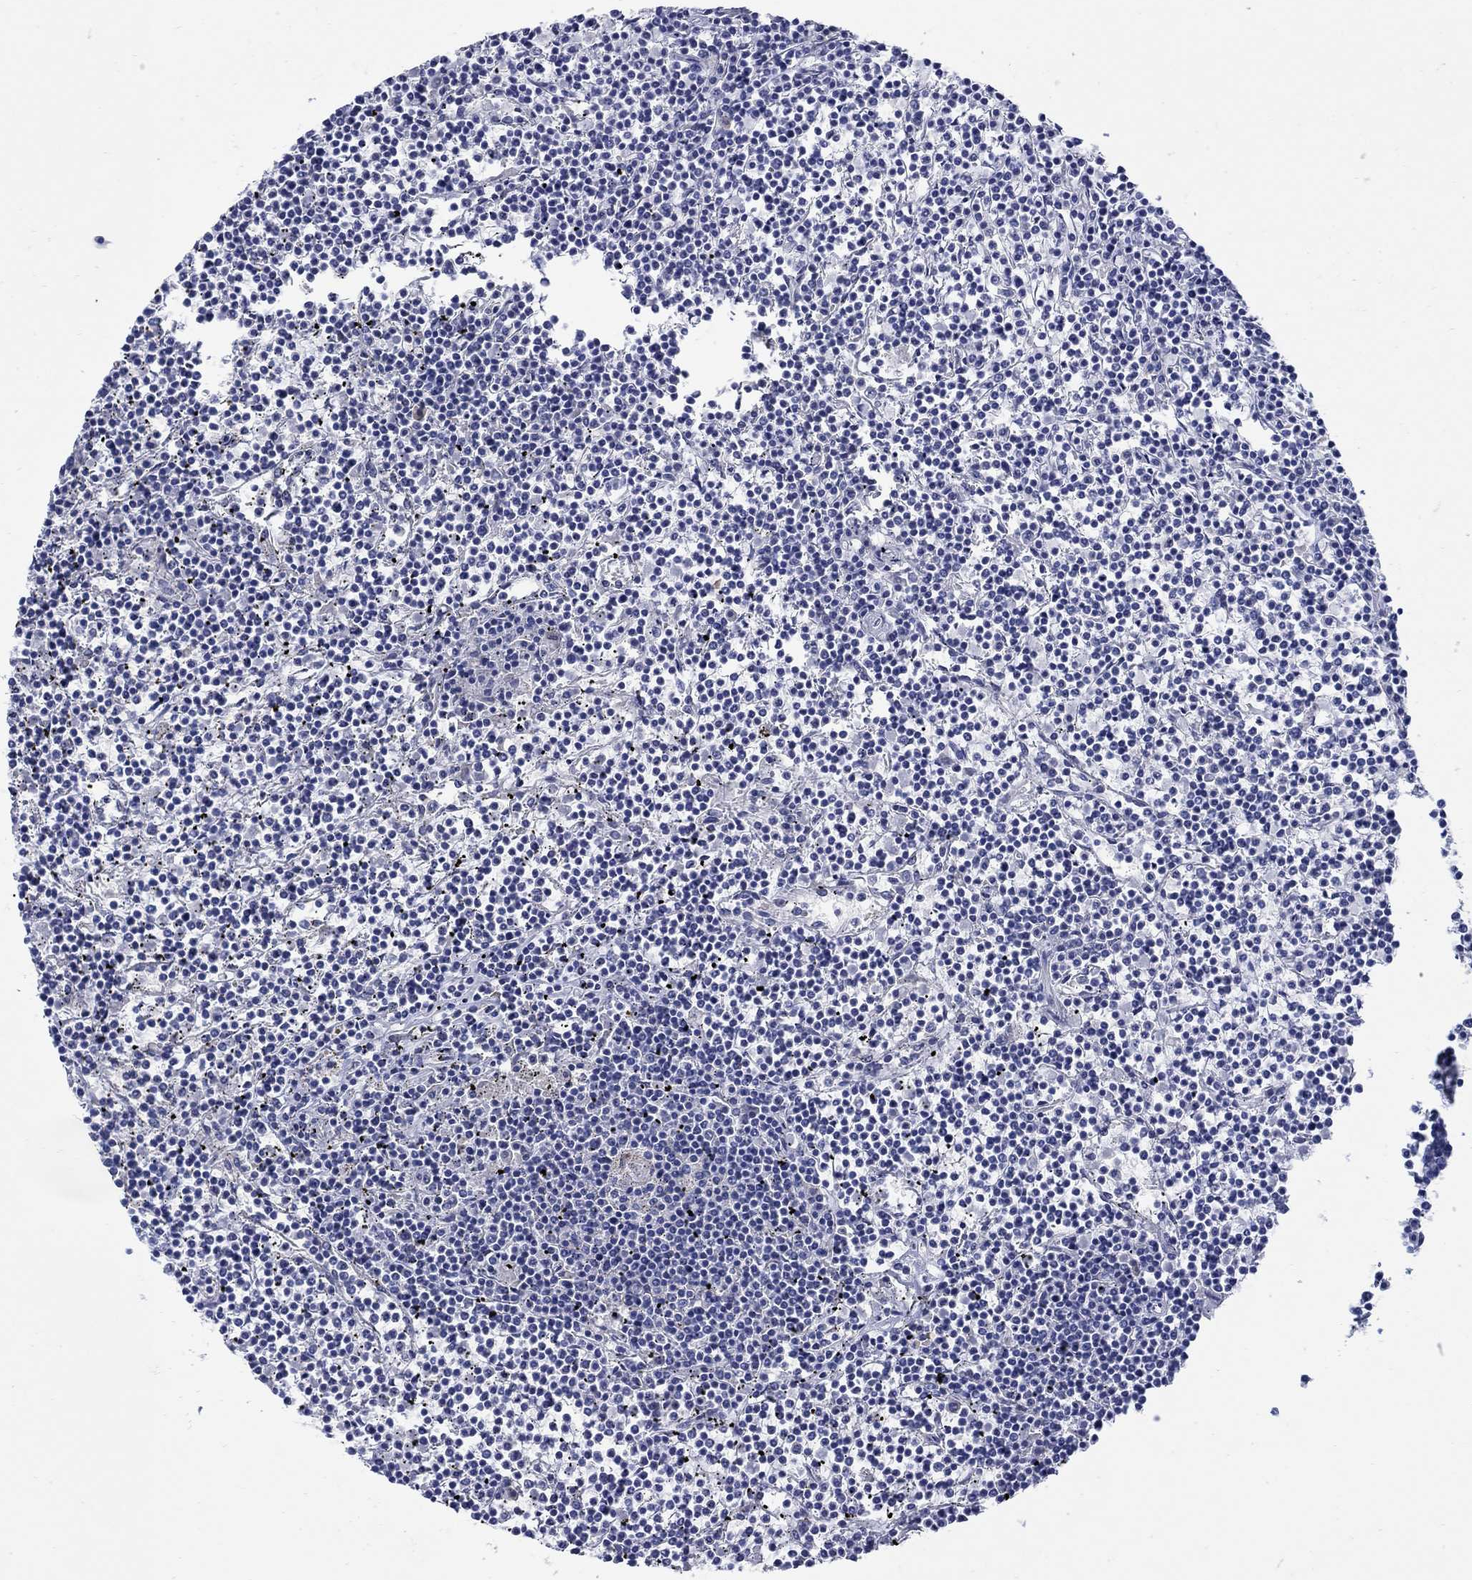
{"staining": {"intensity": "negative", "quantity": "none", "location": "none"}, "tissue": "lymphoma", "cell_type": "Tumor cells", "image_type": "cancer", "snomed": [{"axis": "morphology", "description": "Malignant lymphoma, non-Hodgkin's type, Low grade"}, {"axis": "topography", "description": "Spleen"}], "caption": "Tumor cells are negative for brown protein staining in lymphoma. The staining was performed using DAB (3,3'-diaminobenzidine) to visualize the protein expression in brown, while the nuclei were stained in blue with hematoxylin (Magnification: 20x).", "gene": "REEP2", "patient": {"sex": "female", "age": 19}}